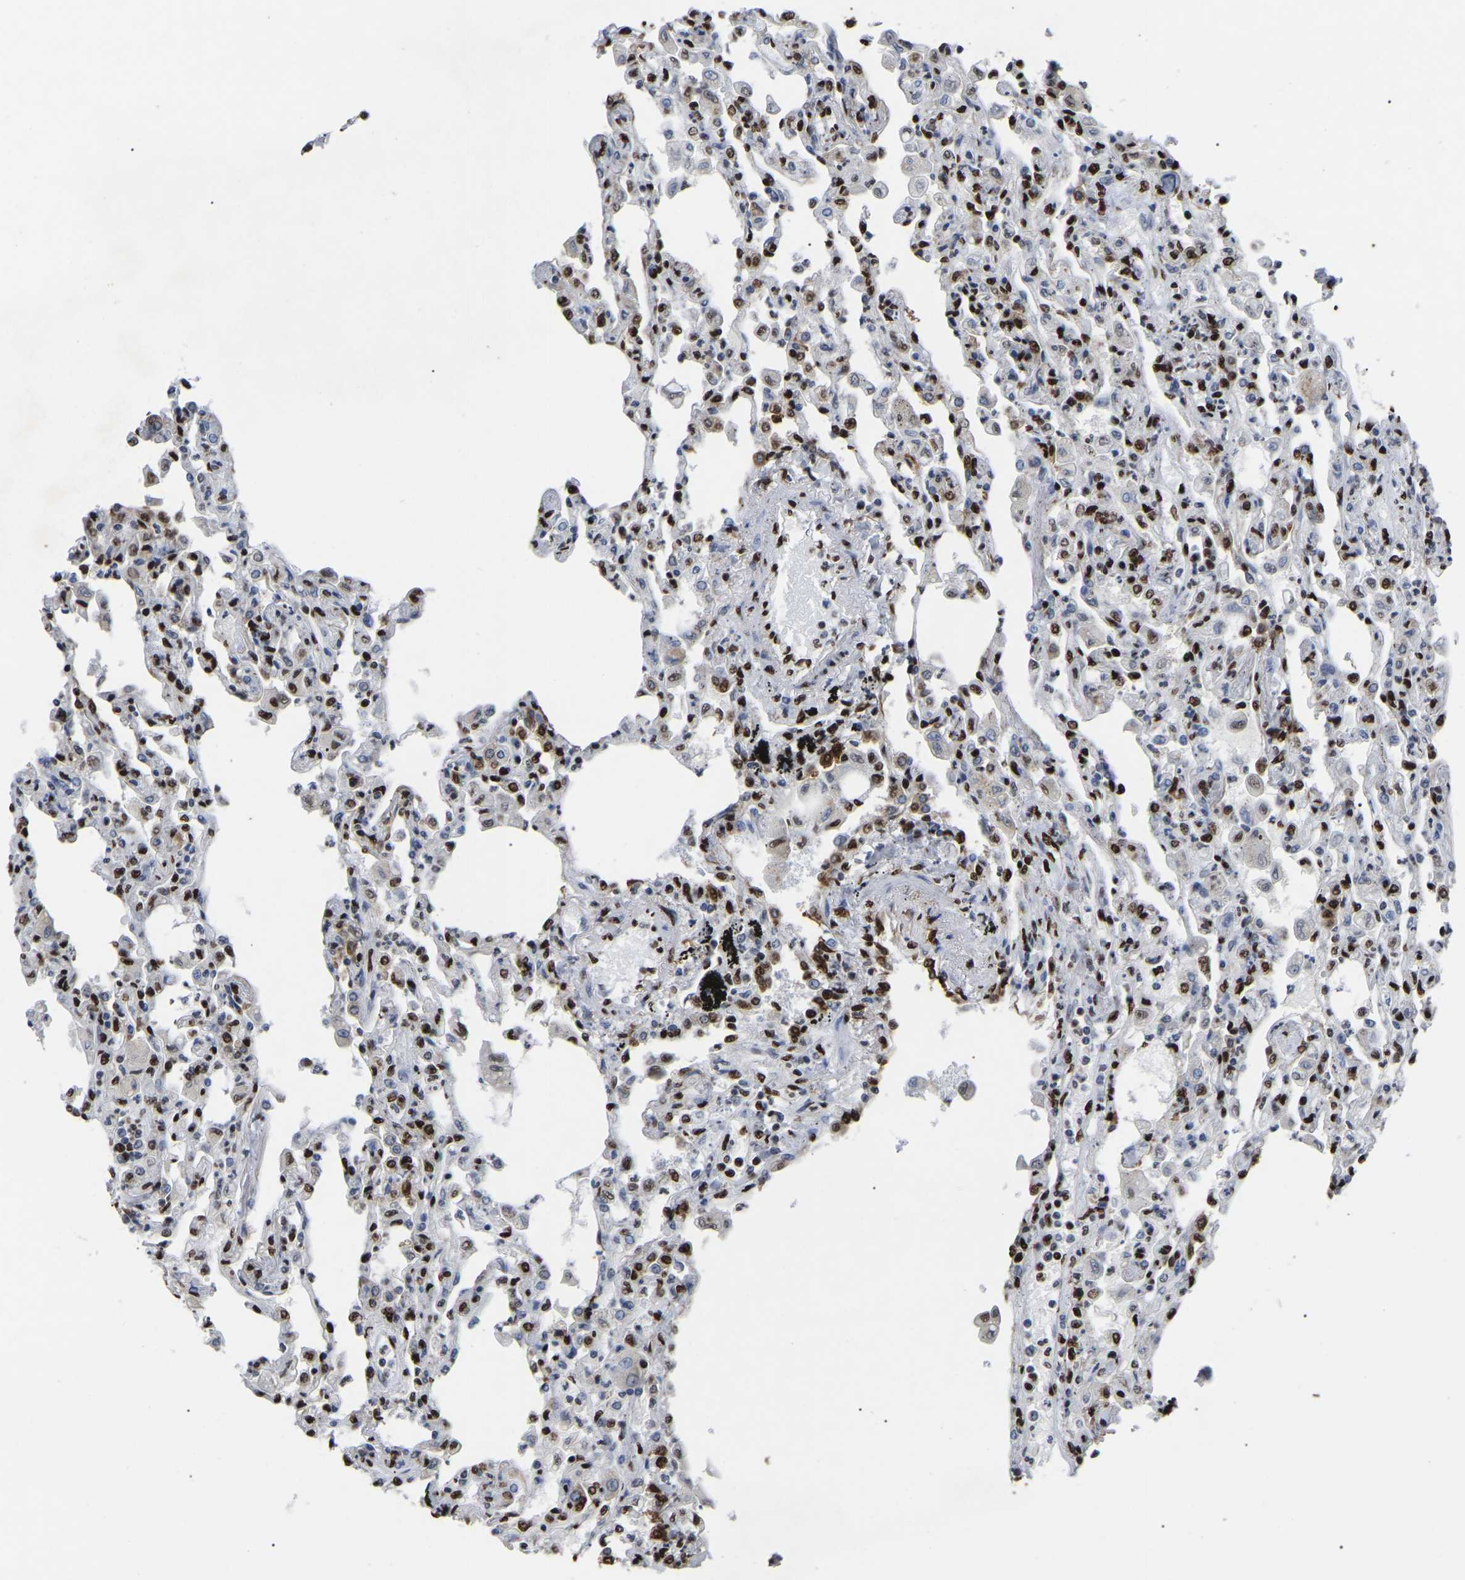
{"staining": {"intensity": "moderate", "quantity": ">75%", "location": "nuclear"}, "tissue": "lung", "cell_type": "Alveolar cells", "image_type": "normal", "snomed": [{"axis": "morphology", "description": "Normal tissue, NOS"}, {"axis": "topography", "description": "Bronchus"}, {"axis": "topography", "description": "Lung"}], "caption": "Unremarkable lung reveals moderate nuclear staining in about >75% of alveolar cells.", "gene": "RBL2", "patient": {"sex": "female", "age": 49}}